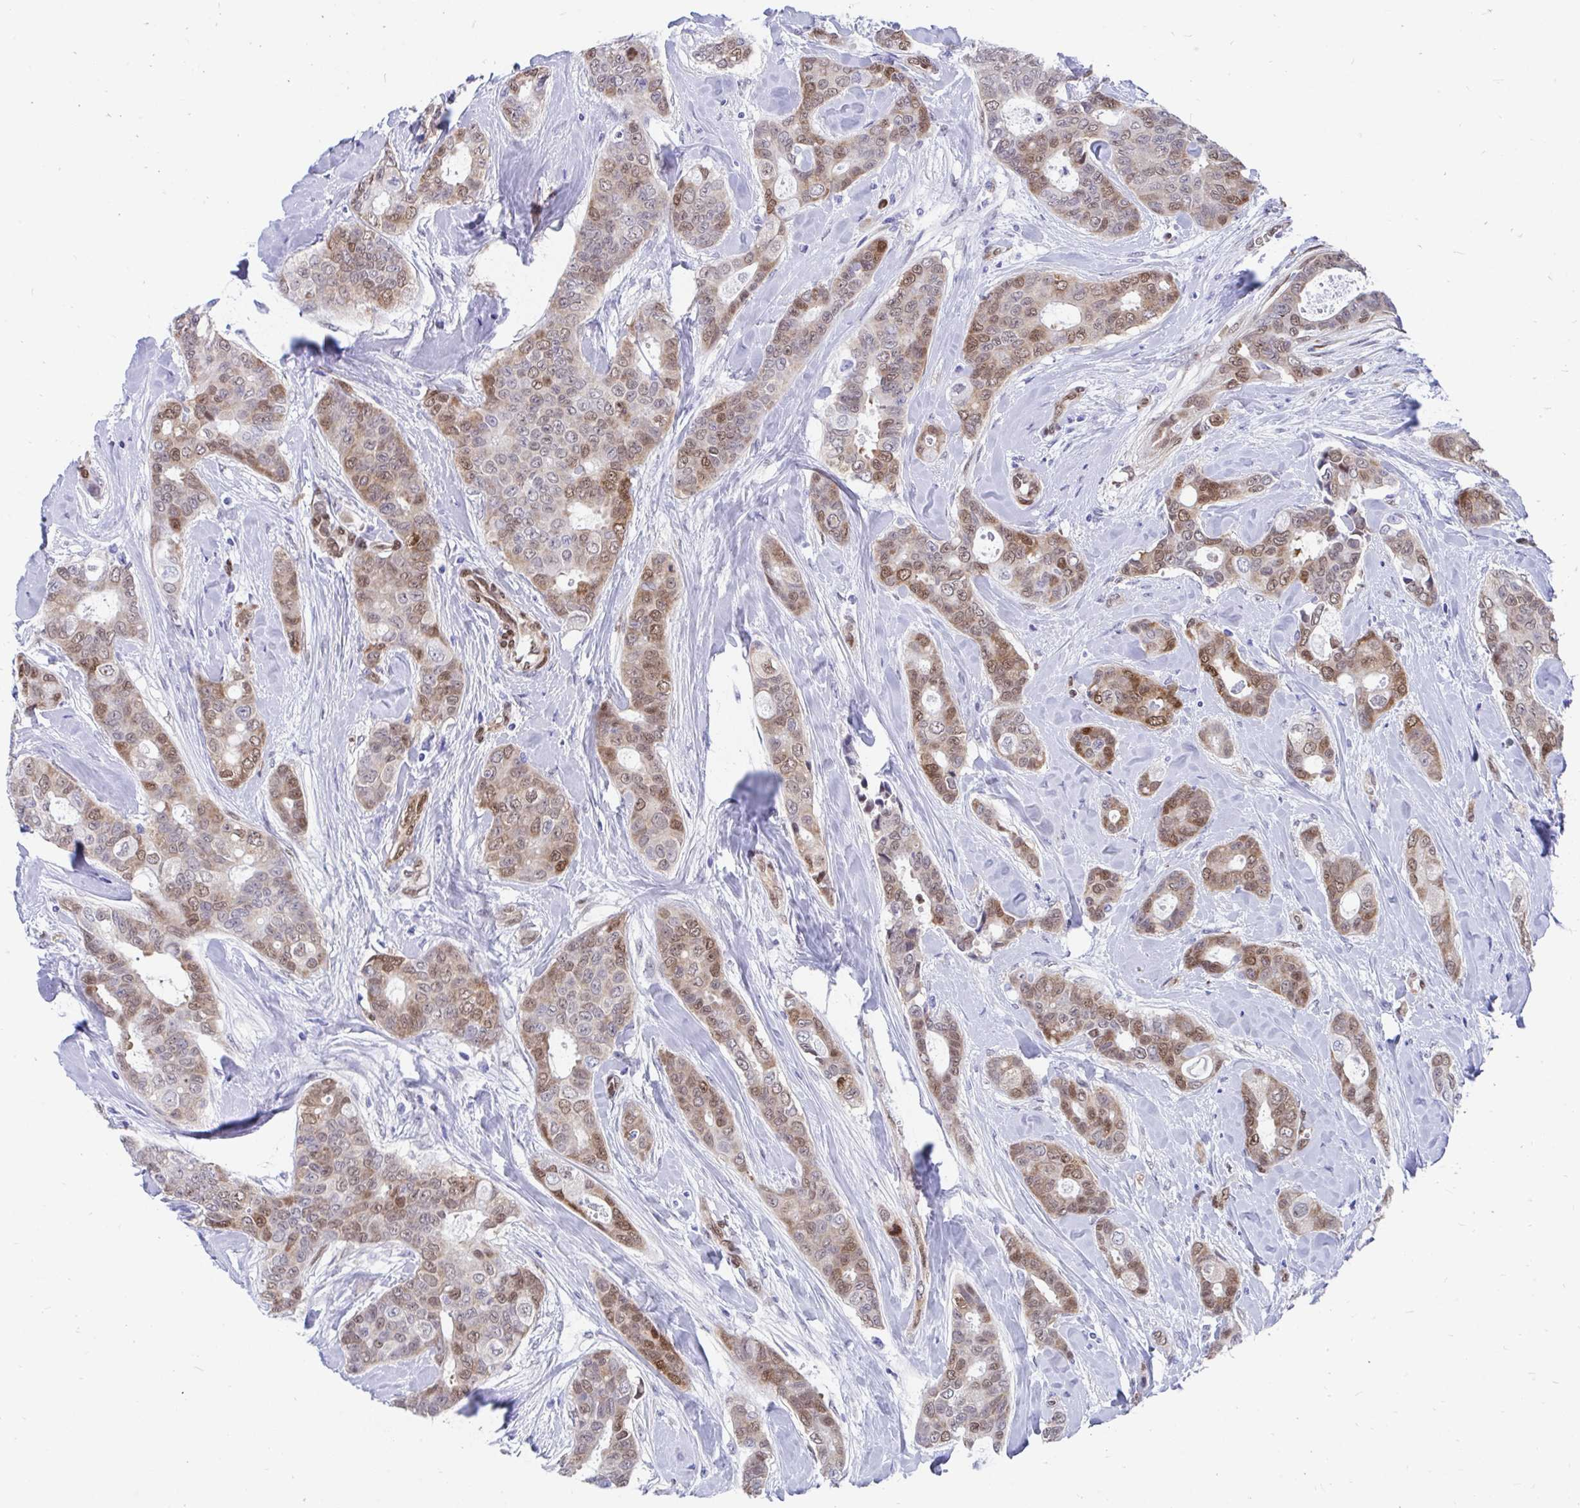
{"staining": {"intensity": "moderate", "quantity": "<25%", "location": "nuclear"}, "tissue": "breast cancer", "cell_type": "Tumor cells", "image_type": "cancer", "snomed": [{"axis": "morphology", "description": "Duct carcinoma"}, {"axis": "topography", "description": "Breast"}], "caption": "This photomicrograph demonstrates IHC staining of breast cancer, with low moderate nuclear expression in approximately <25% of tumor cells.", "gene": "RBPMS", "patient": {"sex": "female", "age": 45}}